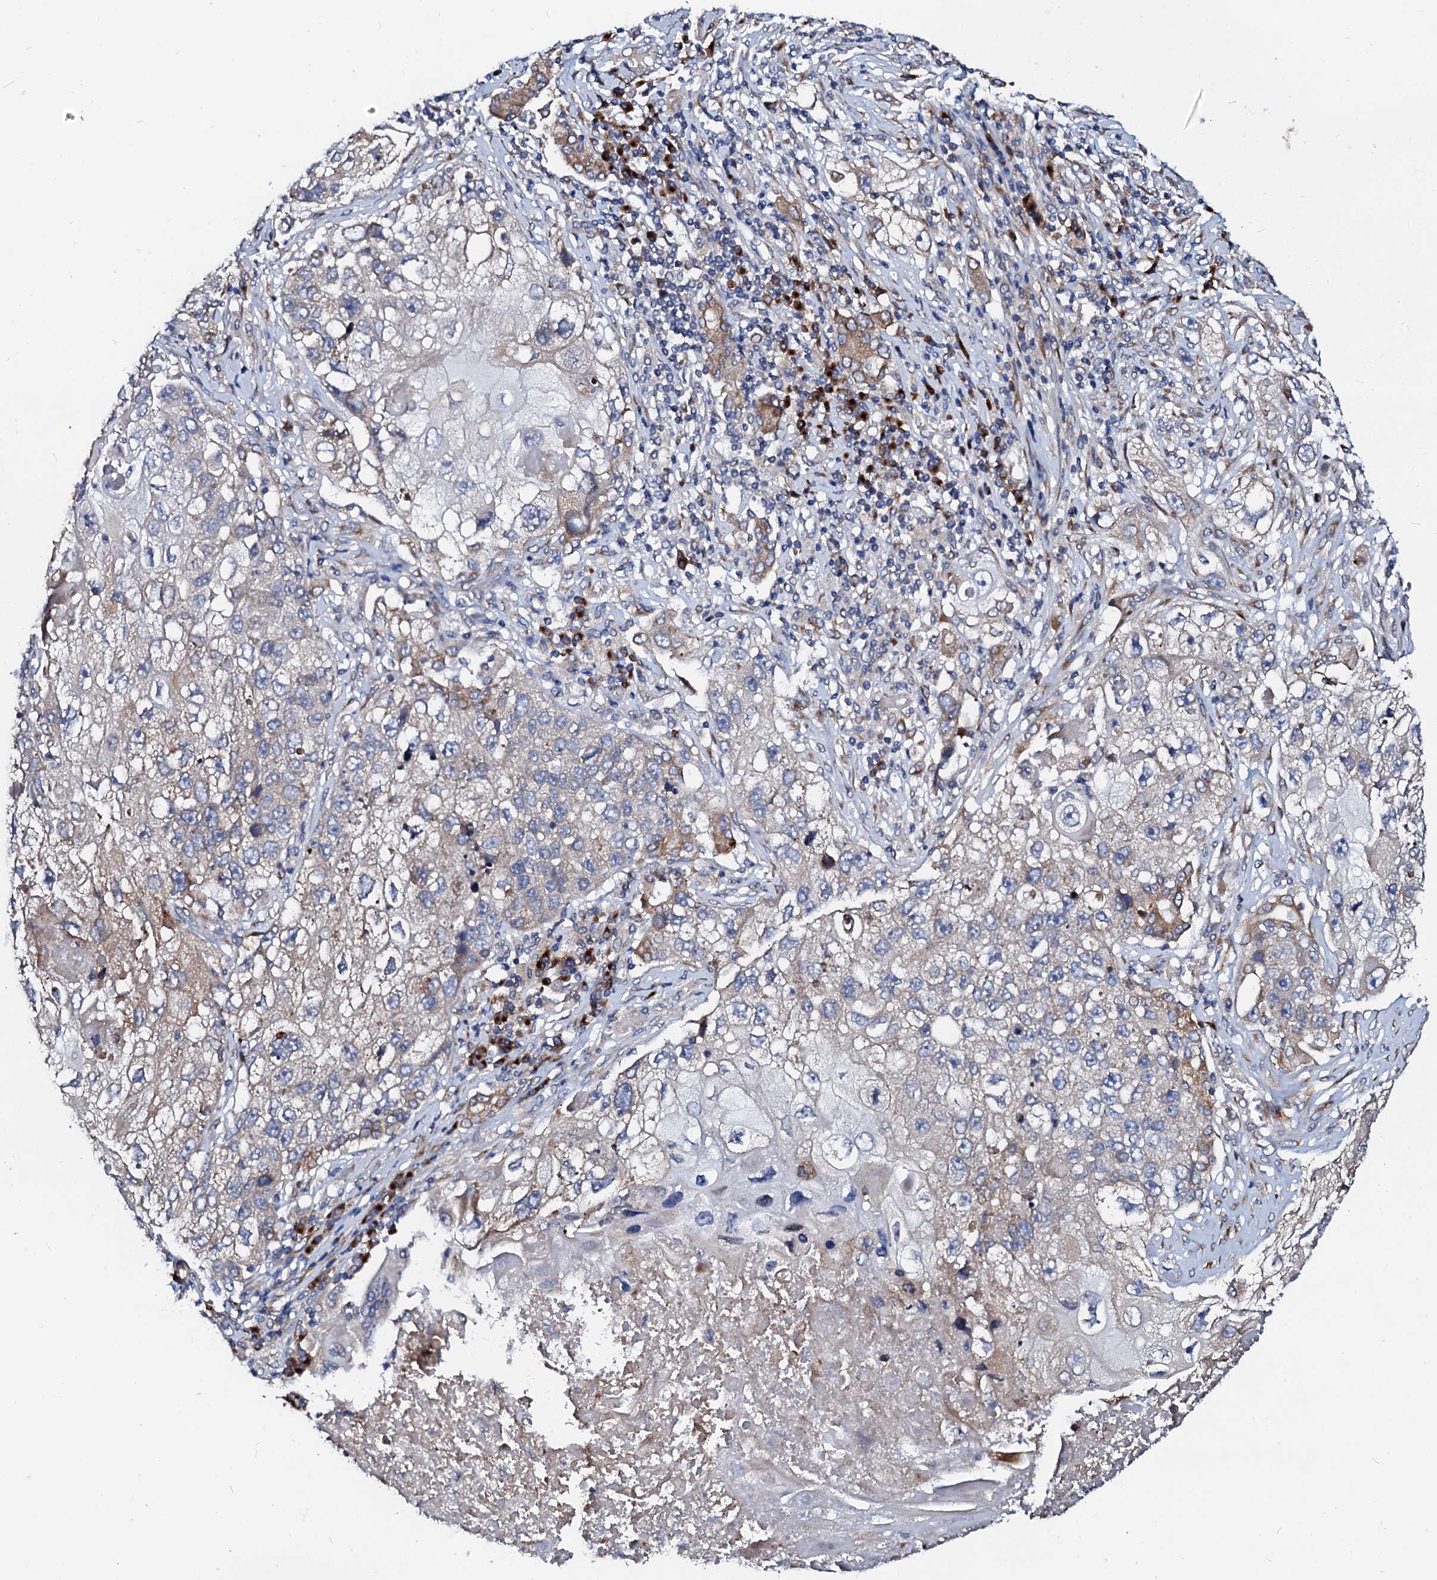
{"staining": {"intensity": "moderate", "quantity": "<25%", "location": "cytoplasmic/membranous"}, "tissue": "lung cancer", "cell_type": "Tumor cells", "image_type": "cancer", "snomed": [{"axis": "morphology", "description": "Squamous cell carcinoma, NOS"}, {"axis": "topography", "description": "Lung"}], "caption": "Tumor cells reveal low levels of moderate cytoplasmic/membranous staining in about <25% of cells in squamous cell carcinoma (lung). Using DAB (brown) and hematoxylin (blue) stains, captured at high magnification using brightfield microscopy.", "gene": "LMAN1", "patient": {"sex": "male", "age": 61}}